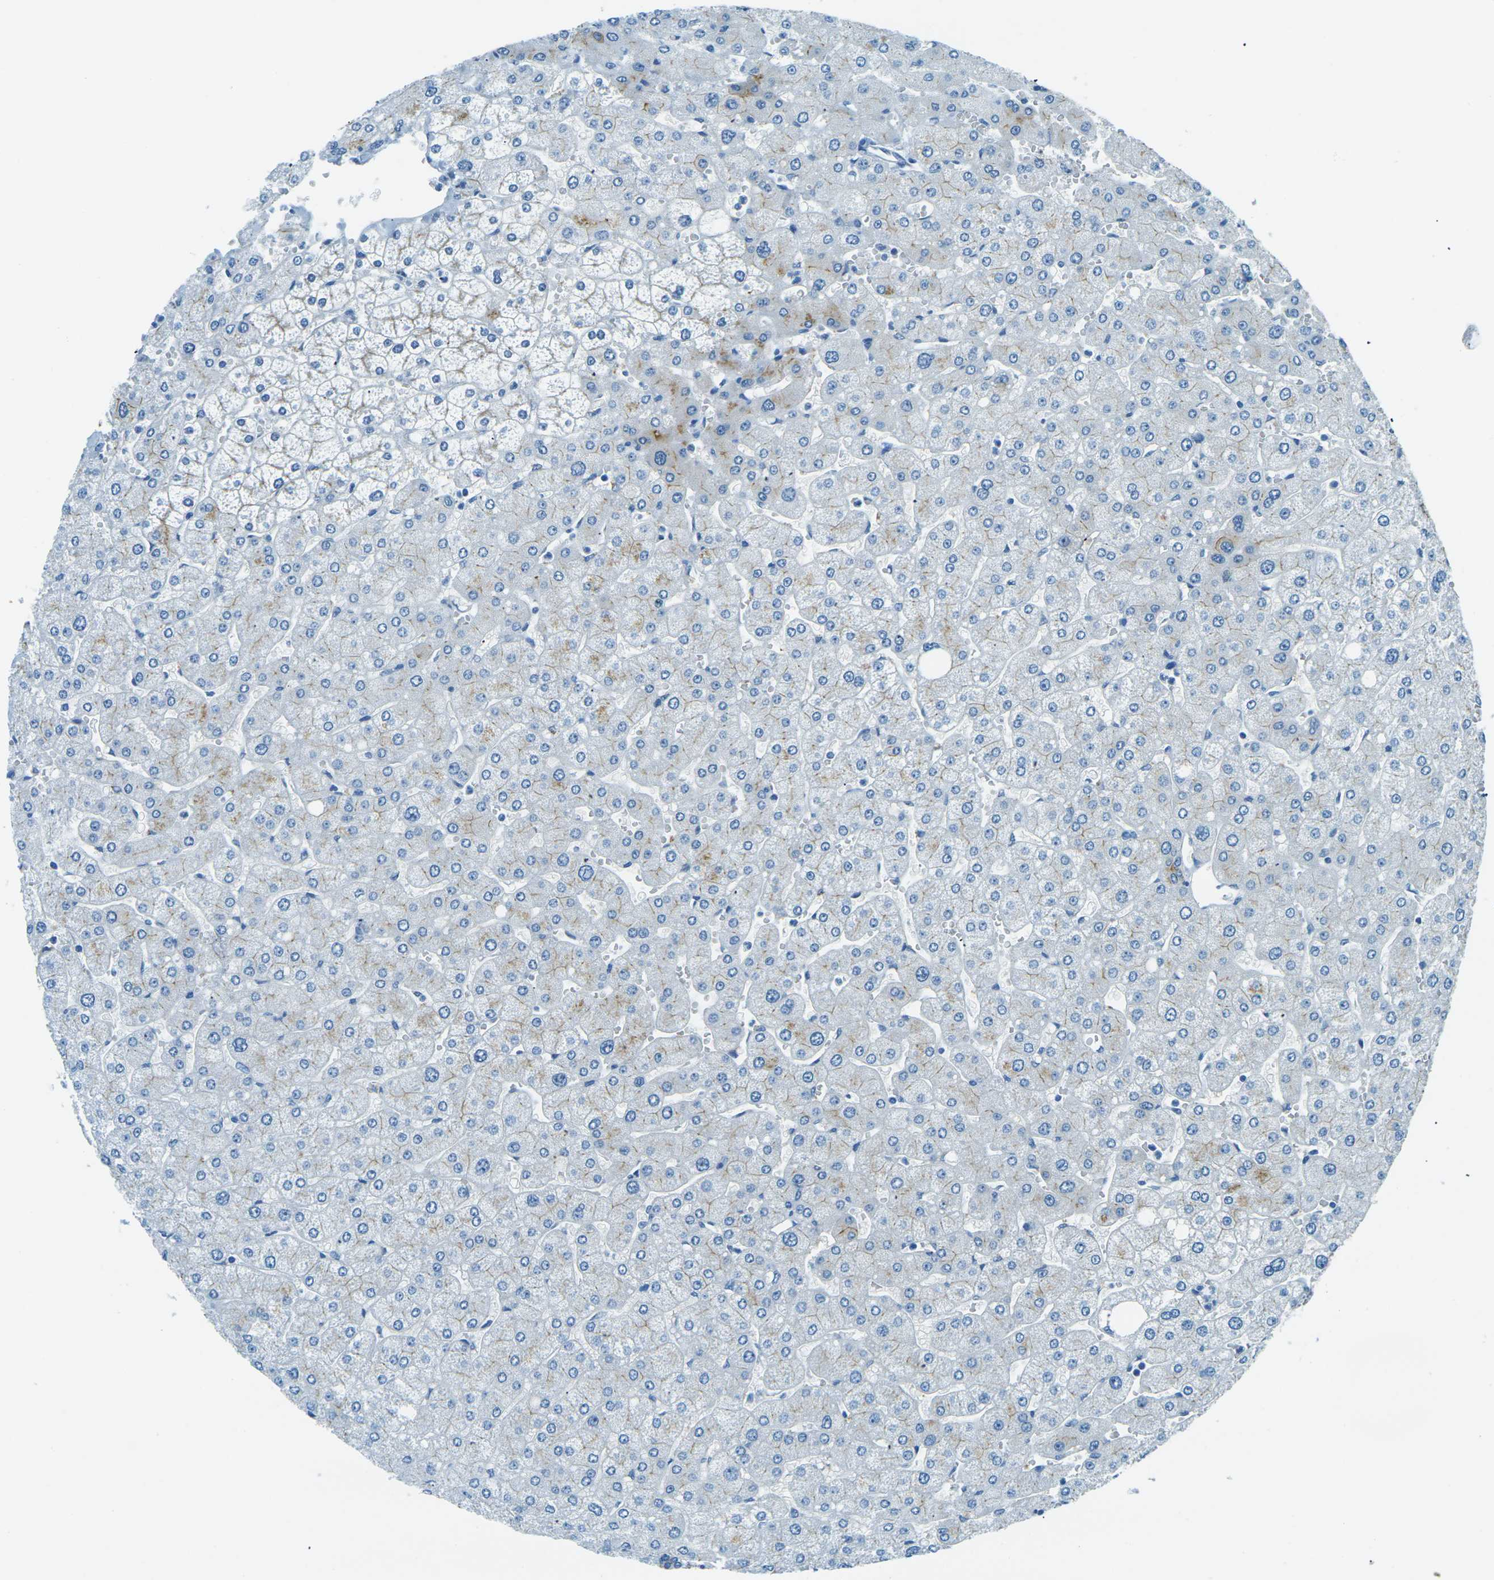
{"staining": {"intensity": "negative", "quantity": "none", "location": "none"}, "tissue": "liver", "cell_type": "Cholangiocytes", "image_type": "normal", "snomed": [{"axis": "morphology", "description": "Normal tissue, NOS"}, {"axis": "topography", "description": "Liver"}], "caption": "A histopathology image of human liver is negative for staining in cholangiocytes. (DAB (3,3'-diaminobenzidine) immunohistochemistry with hematoxylin counter stain).", "gene": "OCLN", "patient": {"sex": "male", "age": 55}}